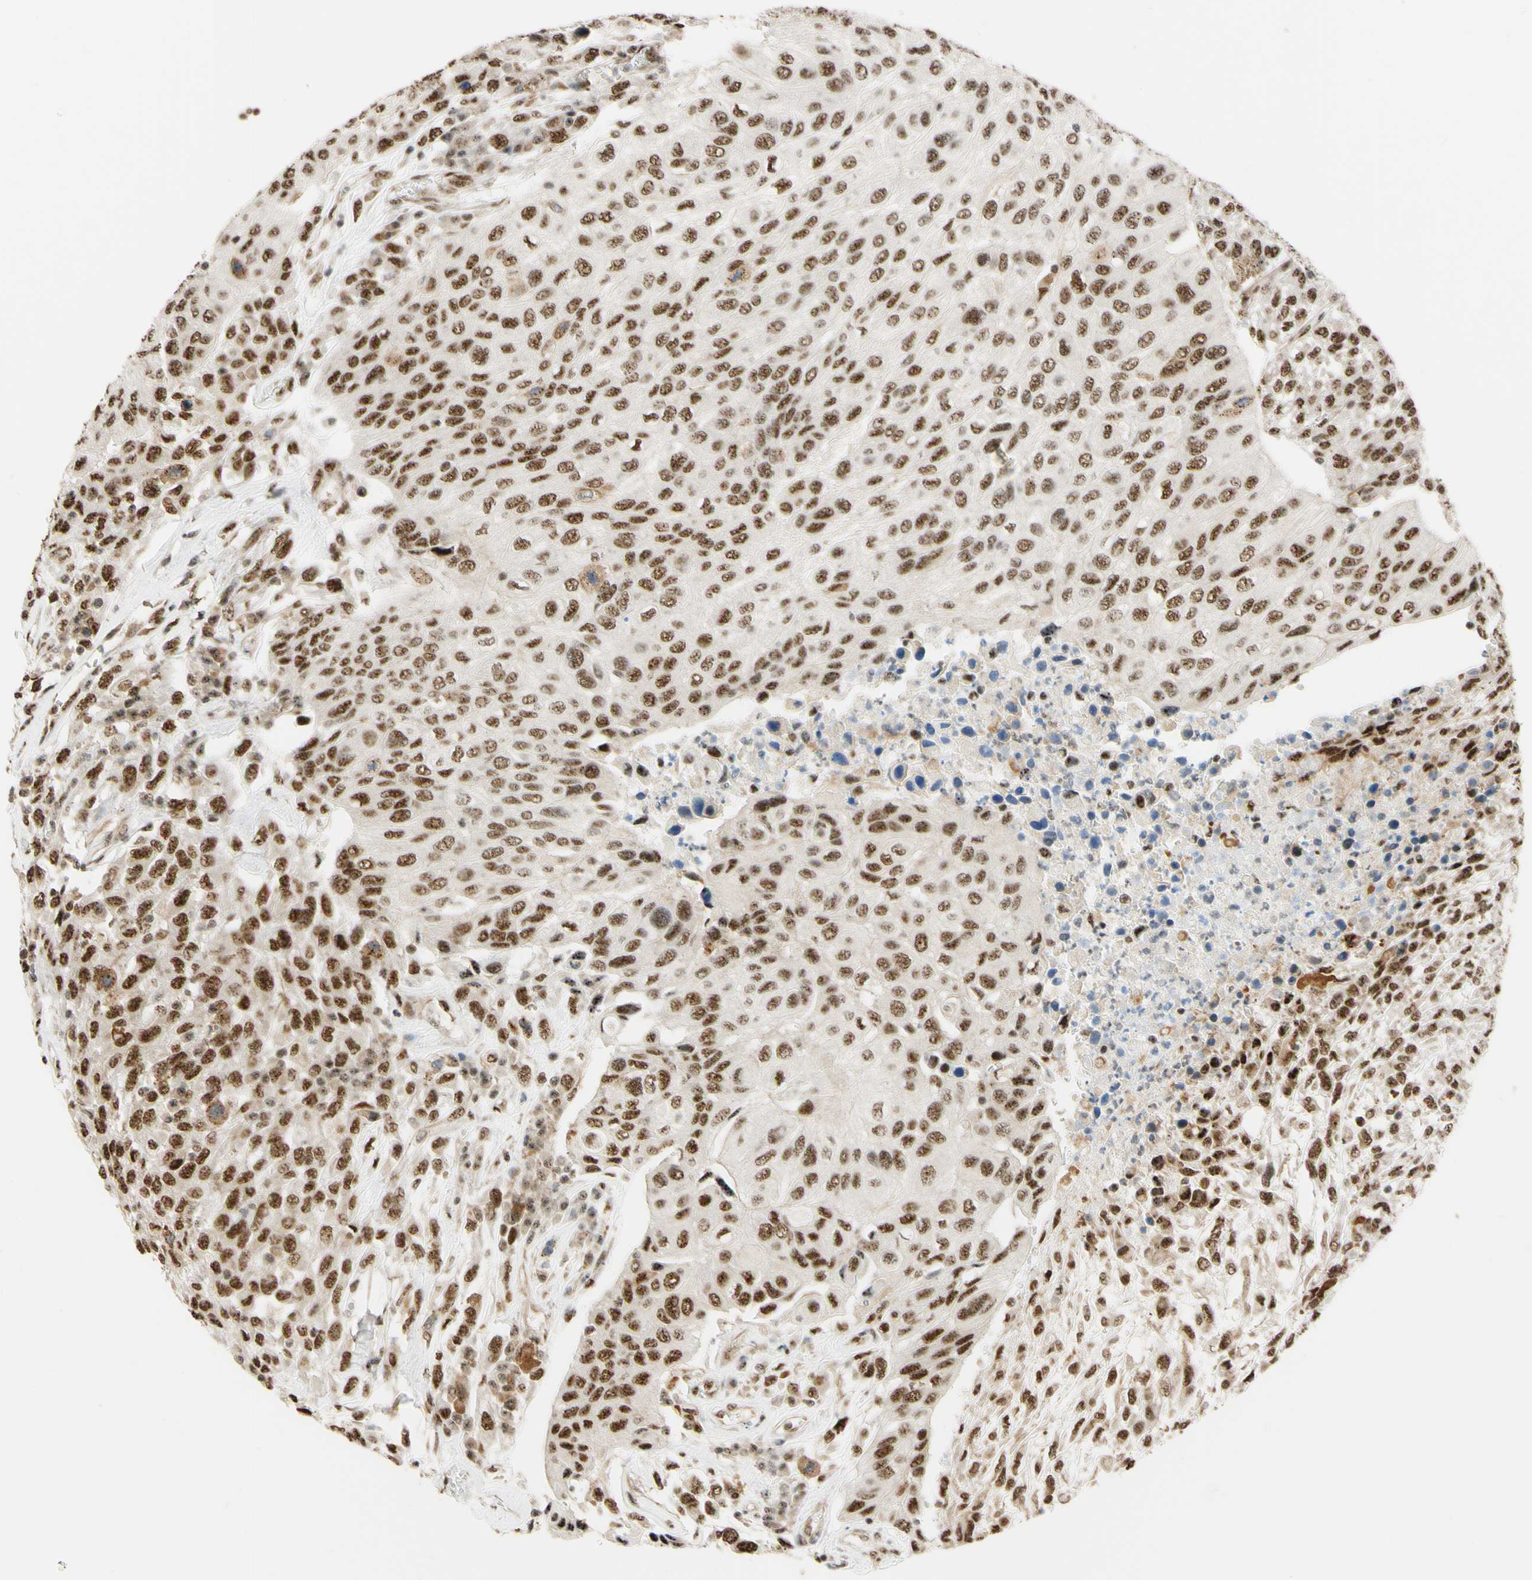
{"staining": {"intensity": "strong", "quantity": ">75%", "location": "nuclear"}, "tissue": "urothelial cancer", "cell_type": "Tumor cells", "image_type": "cancer", "snomed": [{"axis": "morphology", "description": "Urothelial carcinoma, High grade"}, {"axis": "topography", "description": "Urinary bladder"}], "caption": "An IHC histopathology image of neoplastic tissue is shown. Protein staining in brown shows strong nuclear positivity in urothelial cancer within tumor cells.", "gene": "SAP18", "patient": {"sex": "male", "age": 66}}